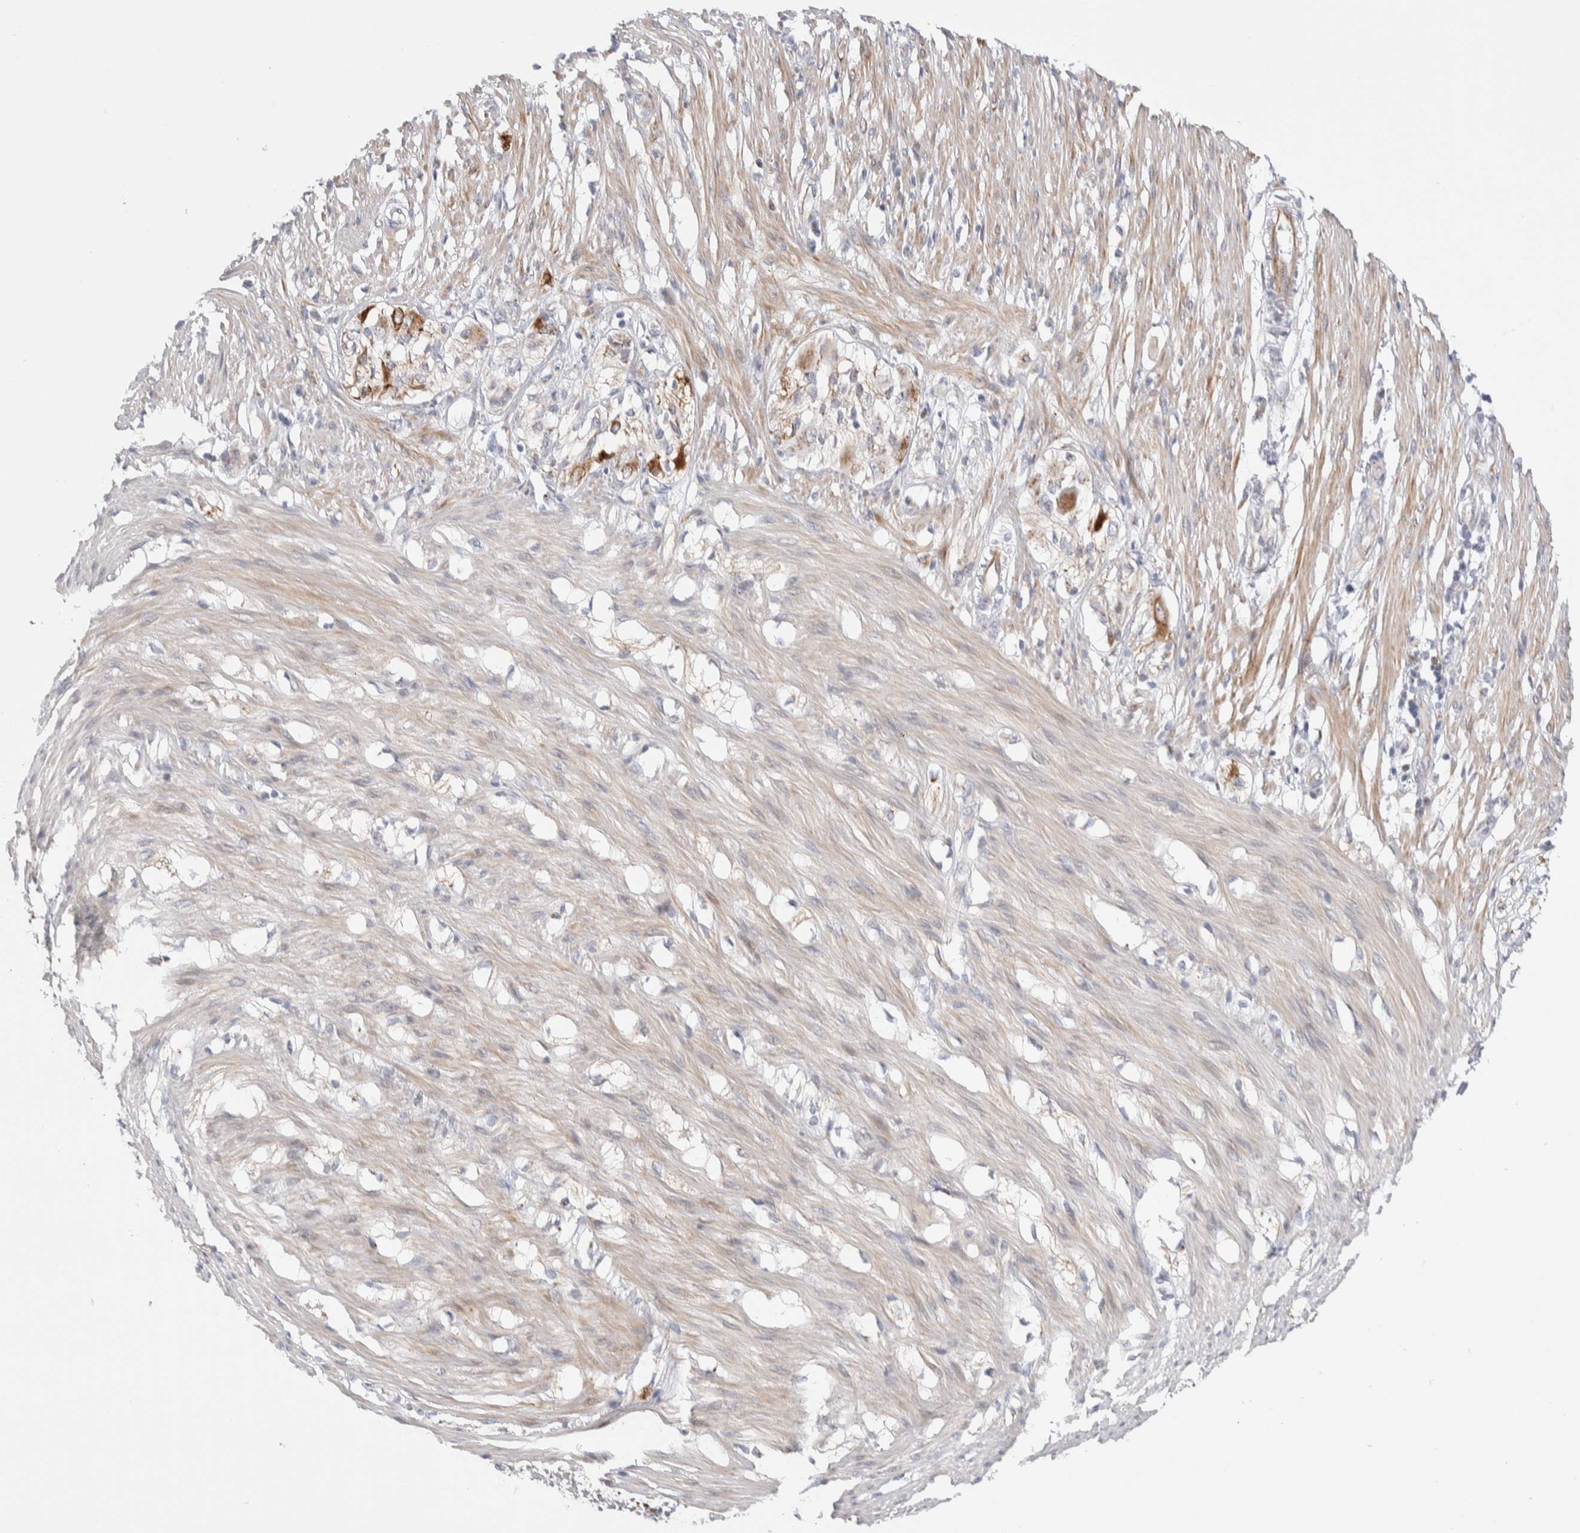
{"staining": {"intensity": "weak", "quantity": ">75%", "location": "cytoplasmic/membranous"}, "tissue": "smooth muscle", "cell_type": "Smooth muscle cells", "image_type": "normal", "snomed": [{"axis": "morphology", "description": "Normal tissue, NOS"}, {"axis": "morphology", "description": "Adenocarcinoma, NOS"}, {"axis": "topography", "description": "Smooth muscle"}, {"axis": "topography", "description": "Colon"}], "caption": "The micrograph exhibits a brown stain indicating the presence of a protein in the cytoplasmic/membranous of smooth muscle cells in smooth muscle. (Stains: DAB in brown, nuclei in blue, Microscopy: brightfield microscopy at high magnification).", "gene": "C1orf112", "patient": {"sex": "male", "age": 14}}